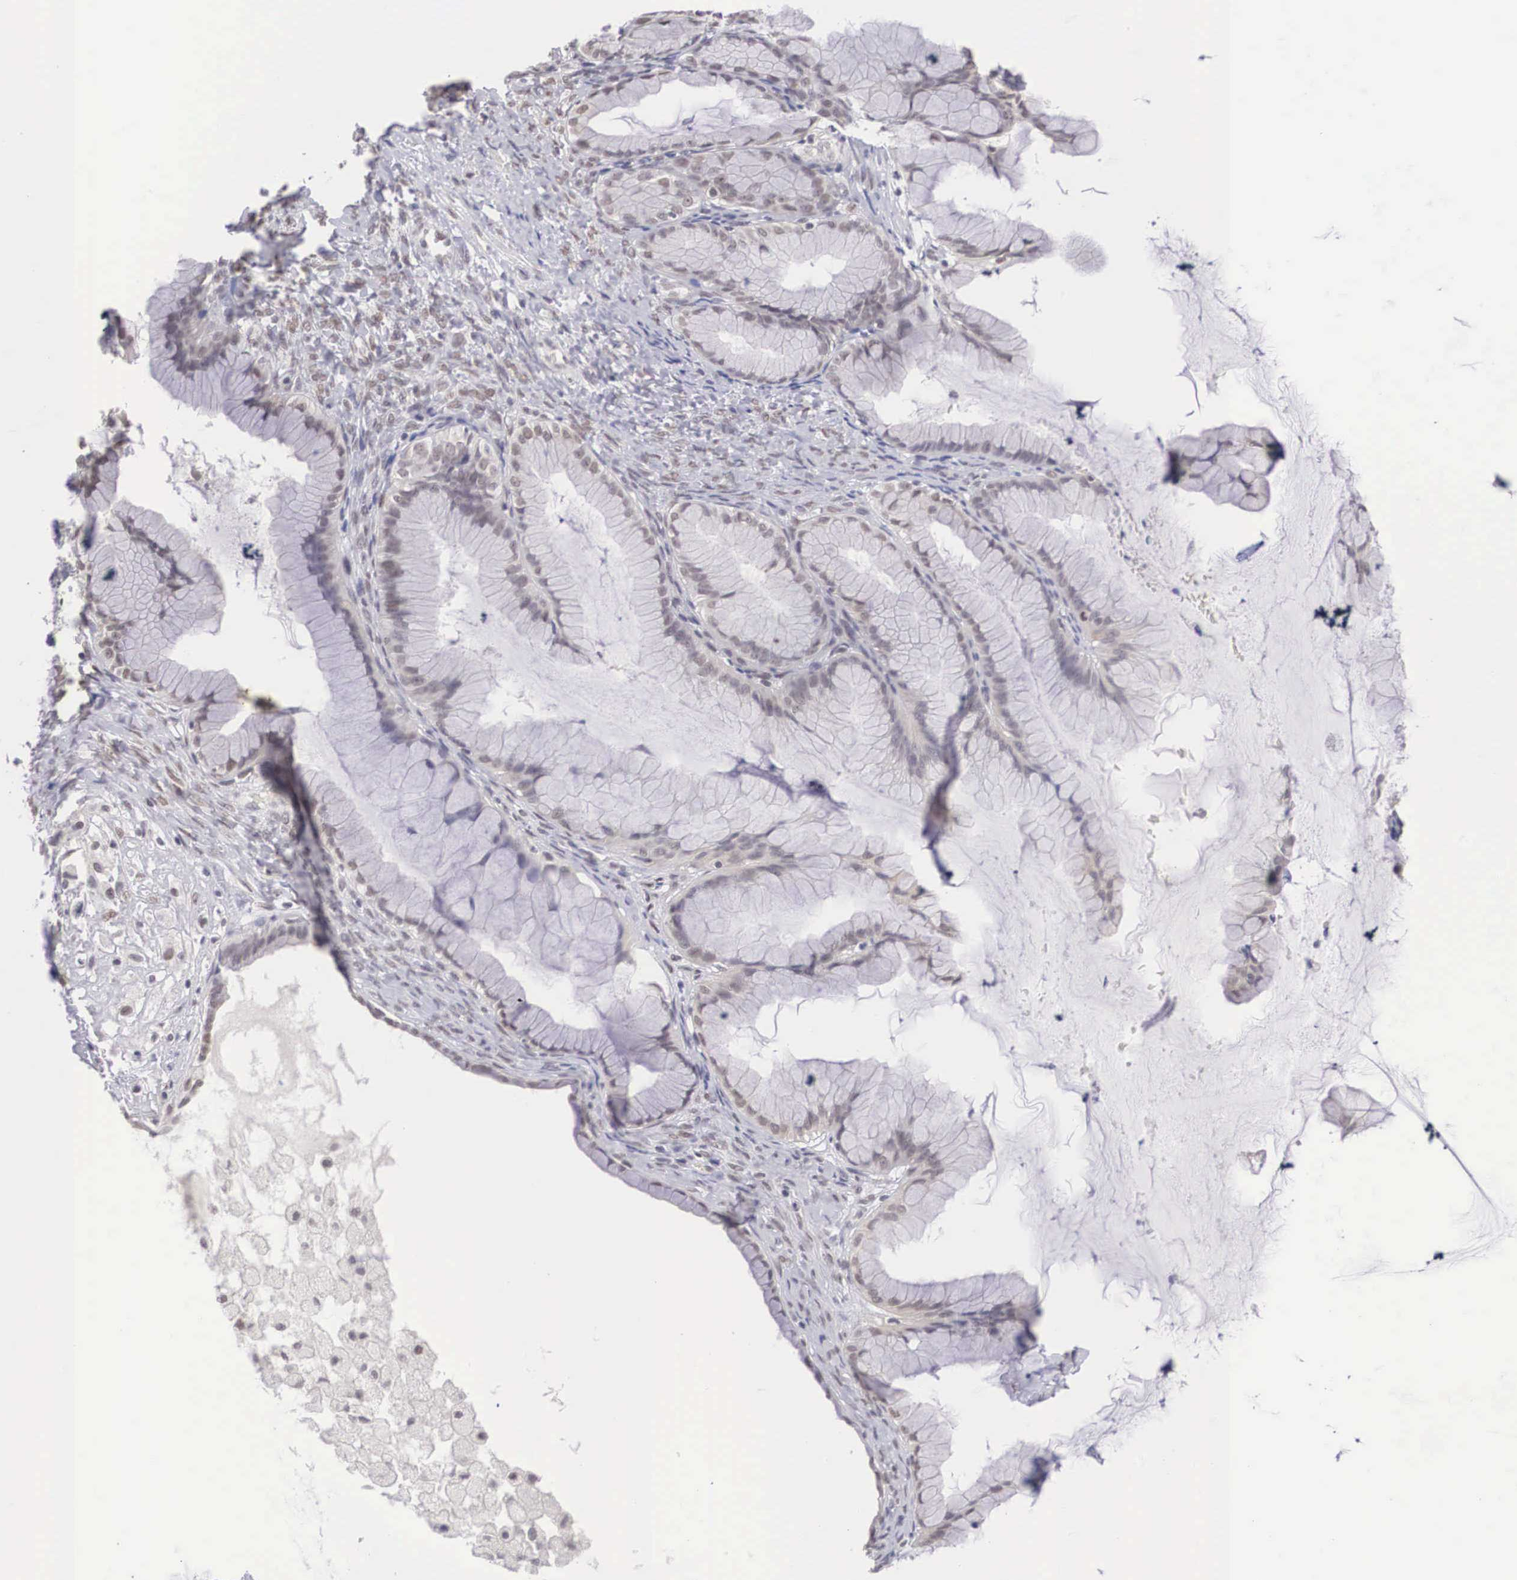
{"staining": {"intensity": "moderate", "quantity": "25%-75%", "location": "cytoplasmic/membranous,nuclear"}, "tissue": "ovarian cancer", "cell_type": "Tumor cells", "image_type": "cancer", "snomed": [{"axis": "morphology", "description": "Cystadenocarcinoma, mucinous, NOS"}, {"axis": "topography", "description": "Ovary"}], "caption": "High-magnification brightfield microscopy of mucinous cystadenocarcinoma (ovarian) stained with DAB (brown) and counterstained with hematoxylin (blue). tumor cells exhibit moderate cytoplasmic/membranous and nuclear staining is present in about25%-75% of cells.", "gene": "NINL", "patient": {"sex": "female", "age": 41}}